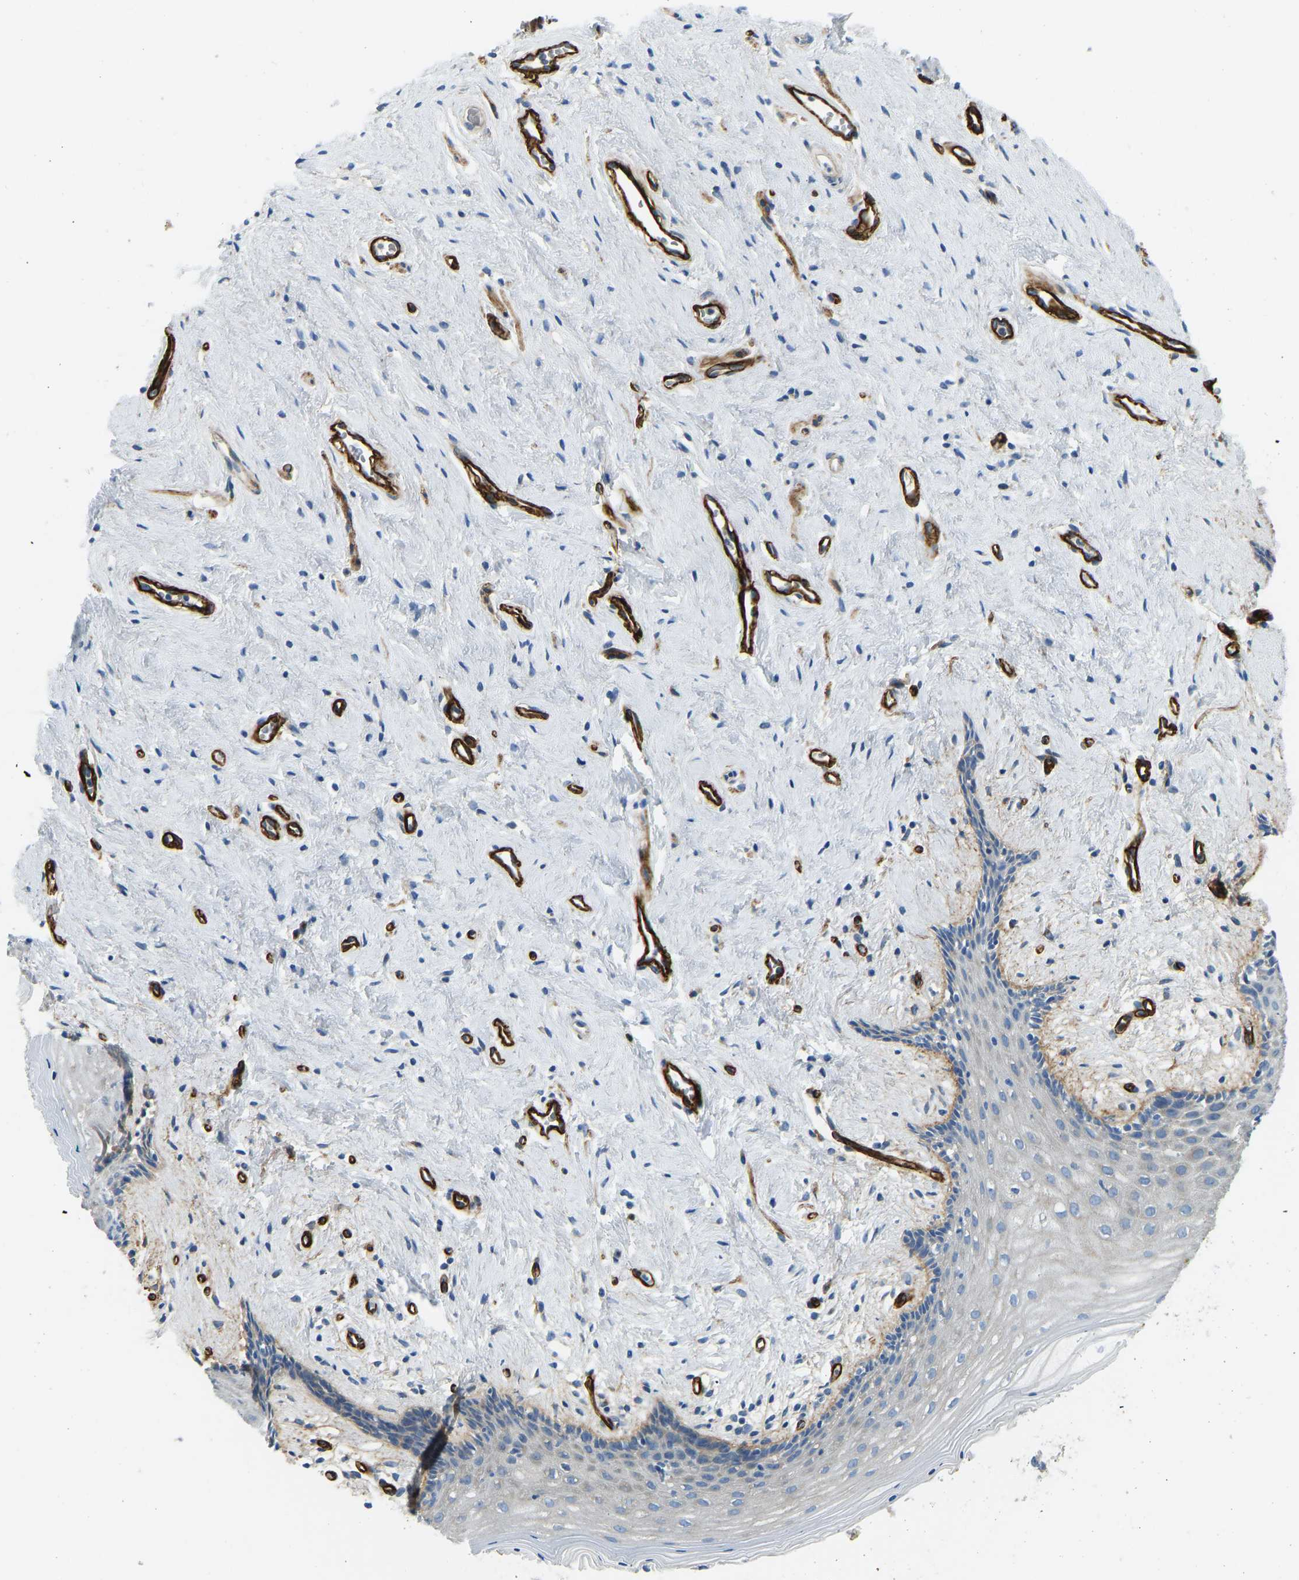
{"staining": {"intensity": "negative", "quantity": "none", "location": "none"}, "tissue": "vagina", "cell_type": "Squamous epithelial cells", "image_type": "normal", "snomed": [{"axis": "morphology", "description": "Normal tissue, NOS"}, {"axis": "topography", "description": "Vagina"}], "caption": "Unremarkable vagina was stained to show a protein in brown. There is no significant staining in squamous epithelial cells. Nuclei are stained in blue.", "gene": "COL15A1", "patient": {"sex": "female", "age": 44}}